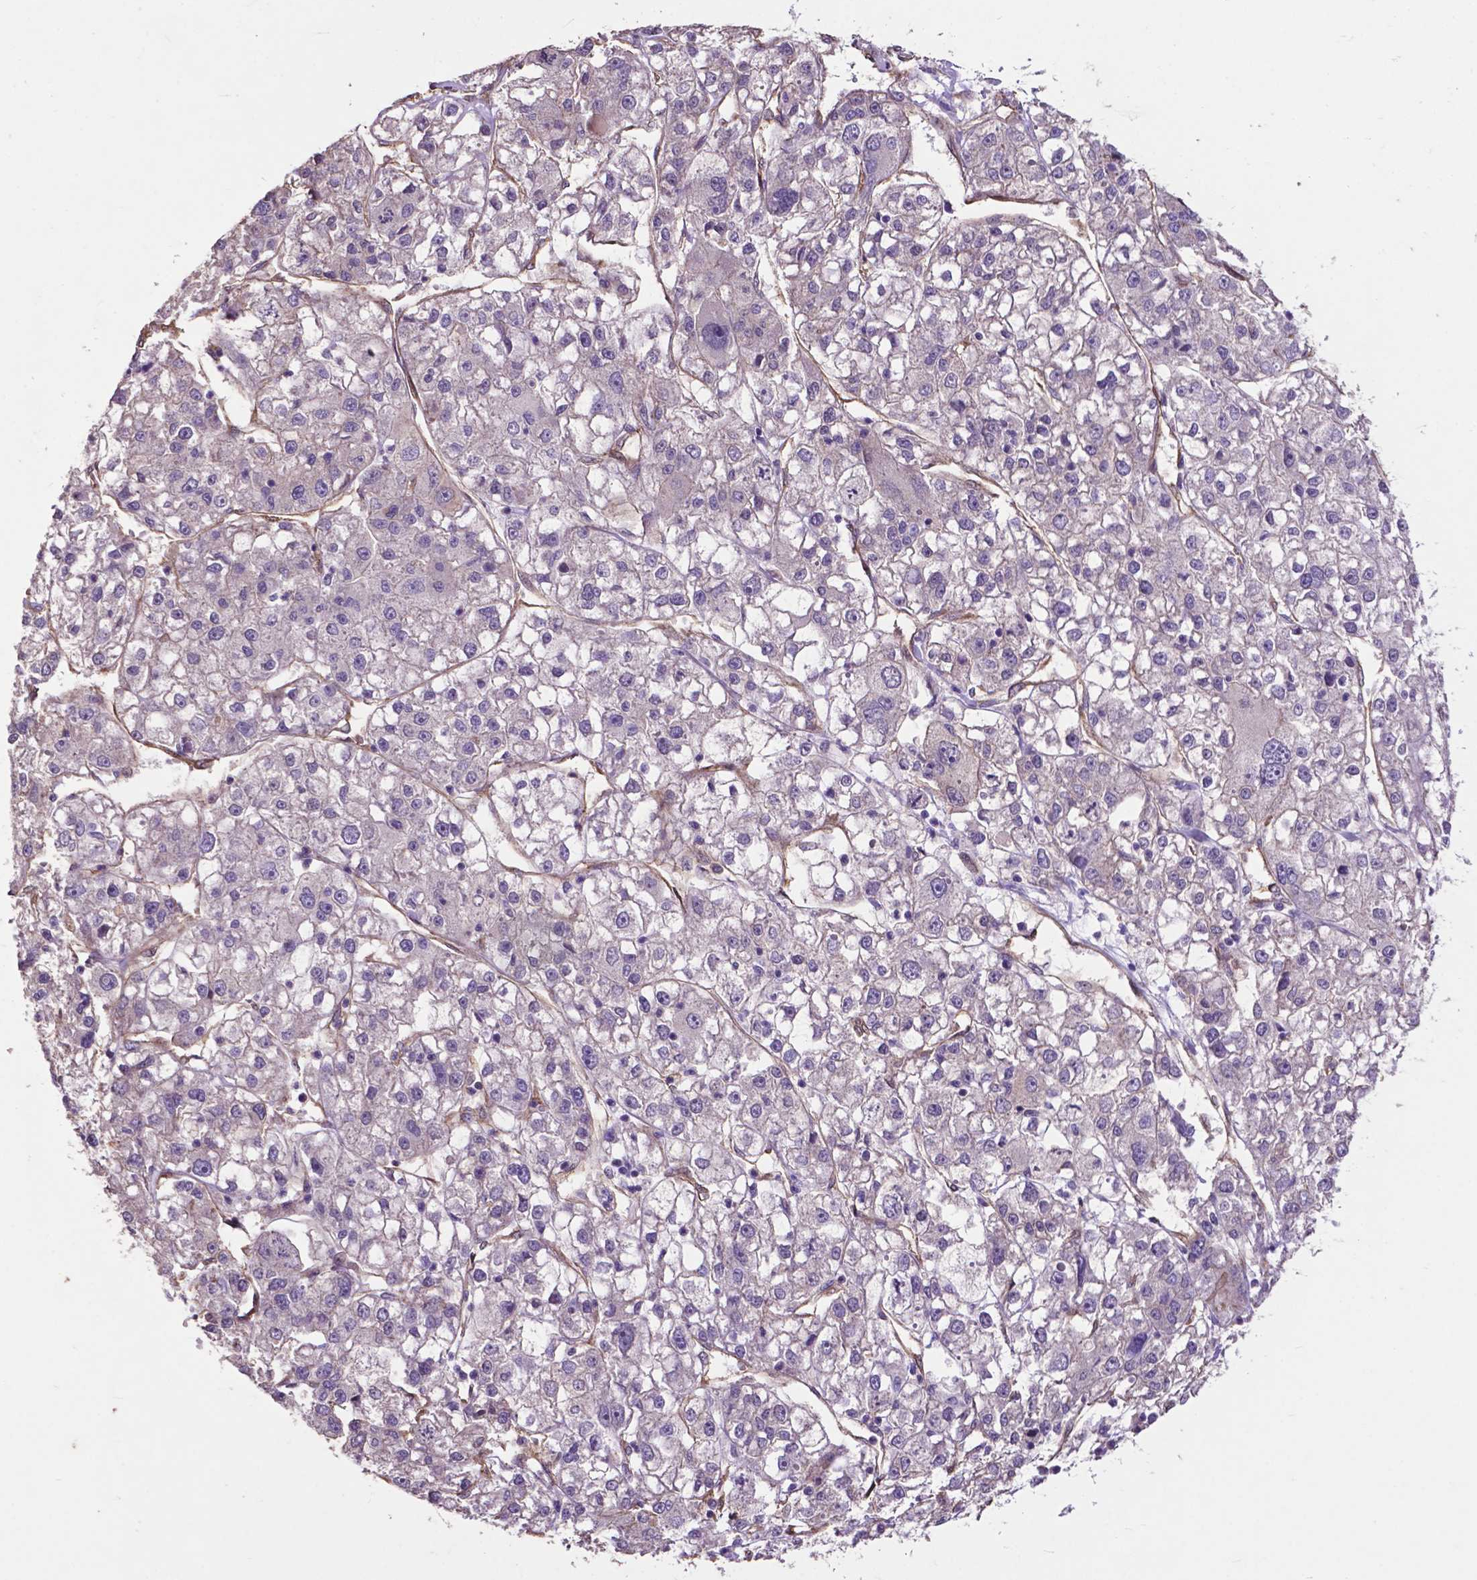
{"staining": {"intensity": "negative", "quantity": "none", "location": "none"}, "tissue": "liver cancer", "cell_type": "Tumor cells", "image_type": "cancer", "snomed": [{"axis": "morphology", "description": "Carcinoma, Hepatocellular, NOS"}, {"axis": "topography", "description": "Liver"}], "caption": "Micrograph shows no significant protein positivity in tumor cells of hepatocellular carcinoma (liver).", "gene": "PDLIM1", "patient": {"sex": "male", "age": 56}}